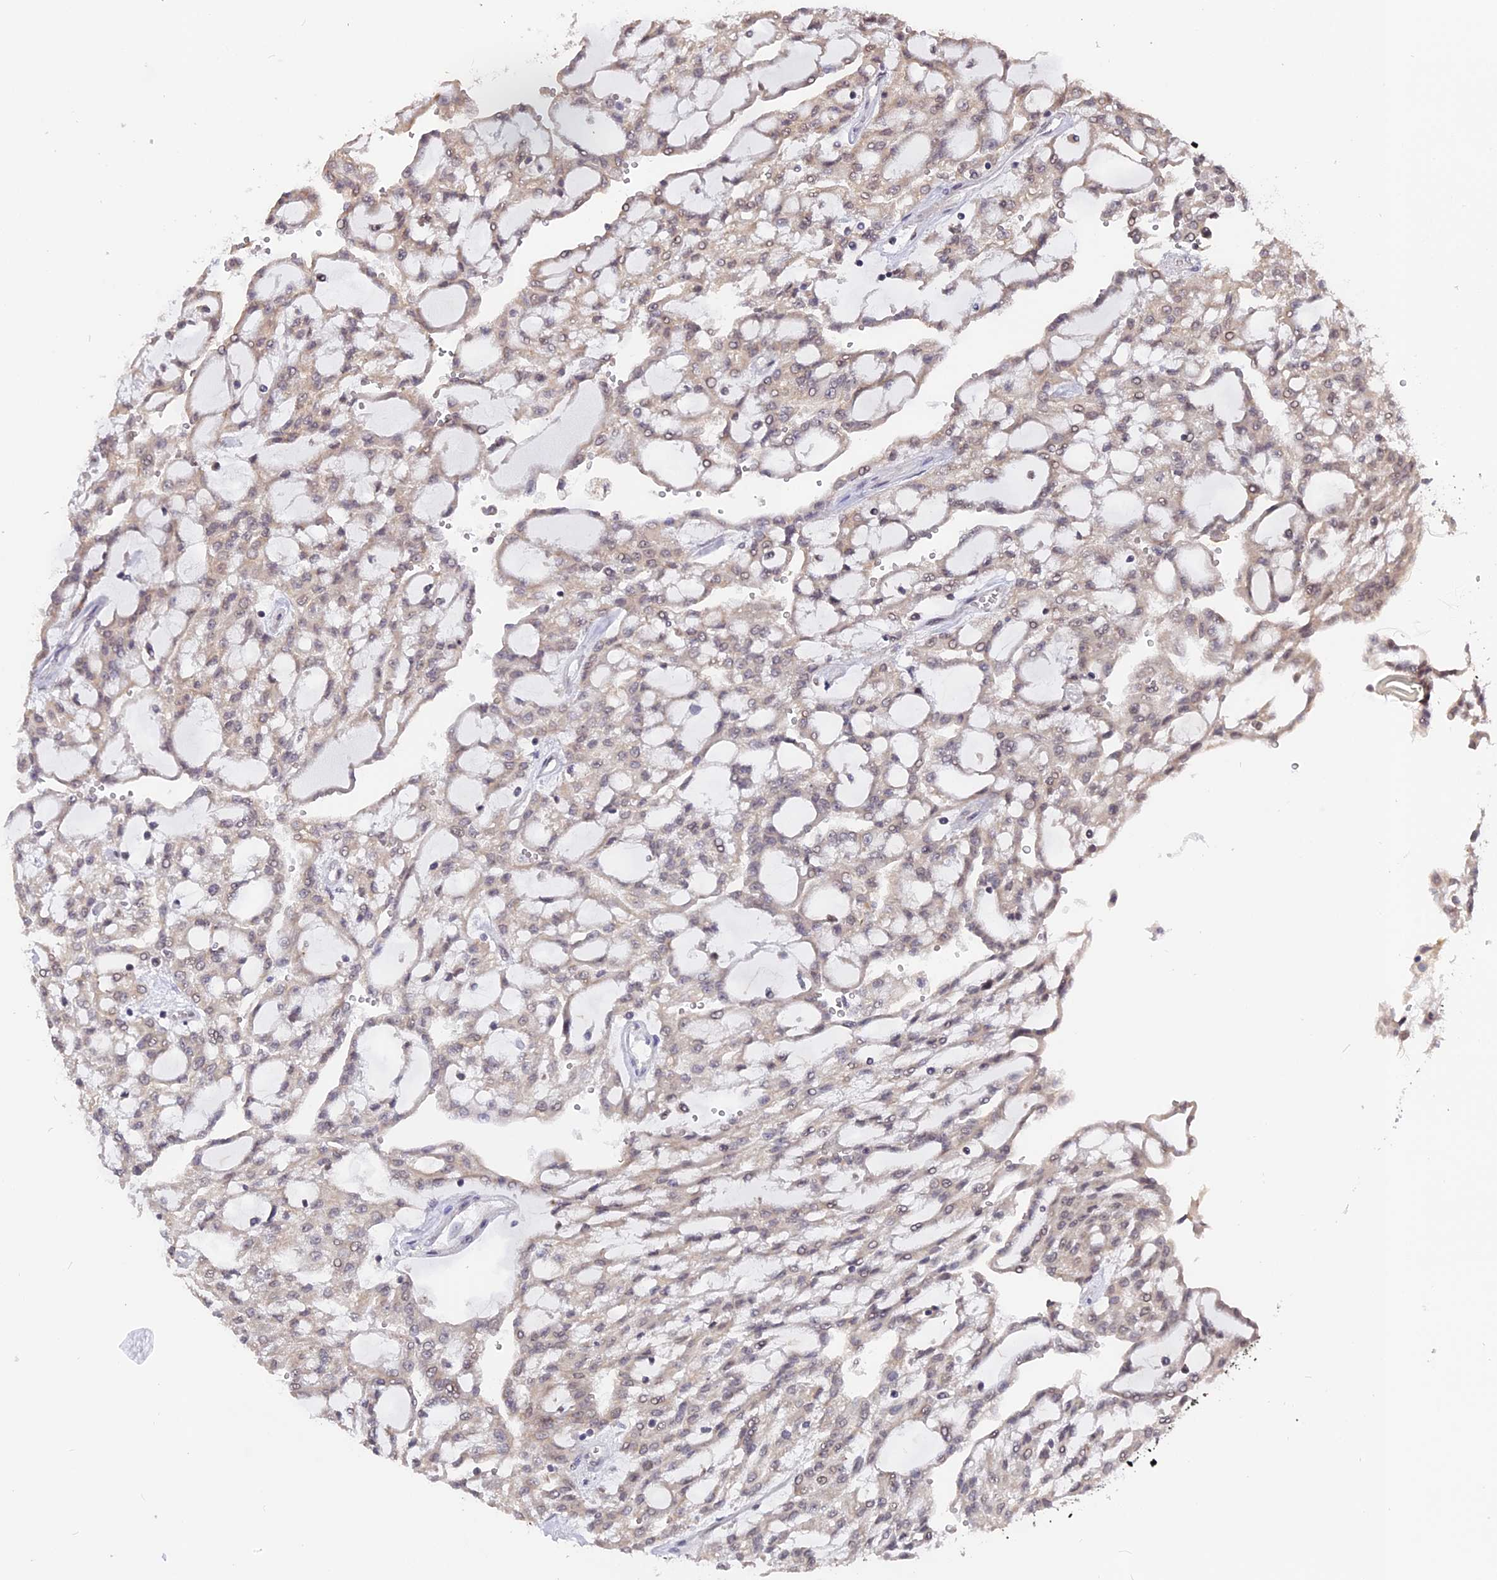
{"staining": {"intensity": "weak", "quantity": "<25%", "location": "nuclear"}, "tissue": "renal cancer", "cell_type": "Tumor cells", "image_type": "cancer", "snomed": [{"axis": "morphology", "description": "Adenocarcinoma, NOS"}, {"axis": "topography", "description": "Kidney"}], "caption": "An image of human renal adenocarcinoma is negative for staining in tumor cells.", "gene": "NR1H3", "patient": {"sex": "male", "age": 63}}